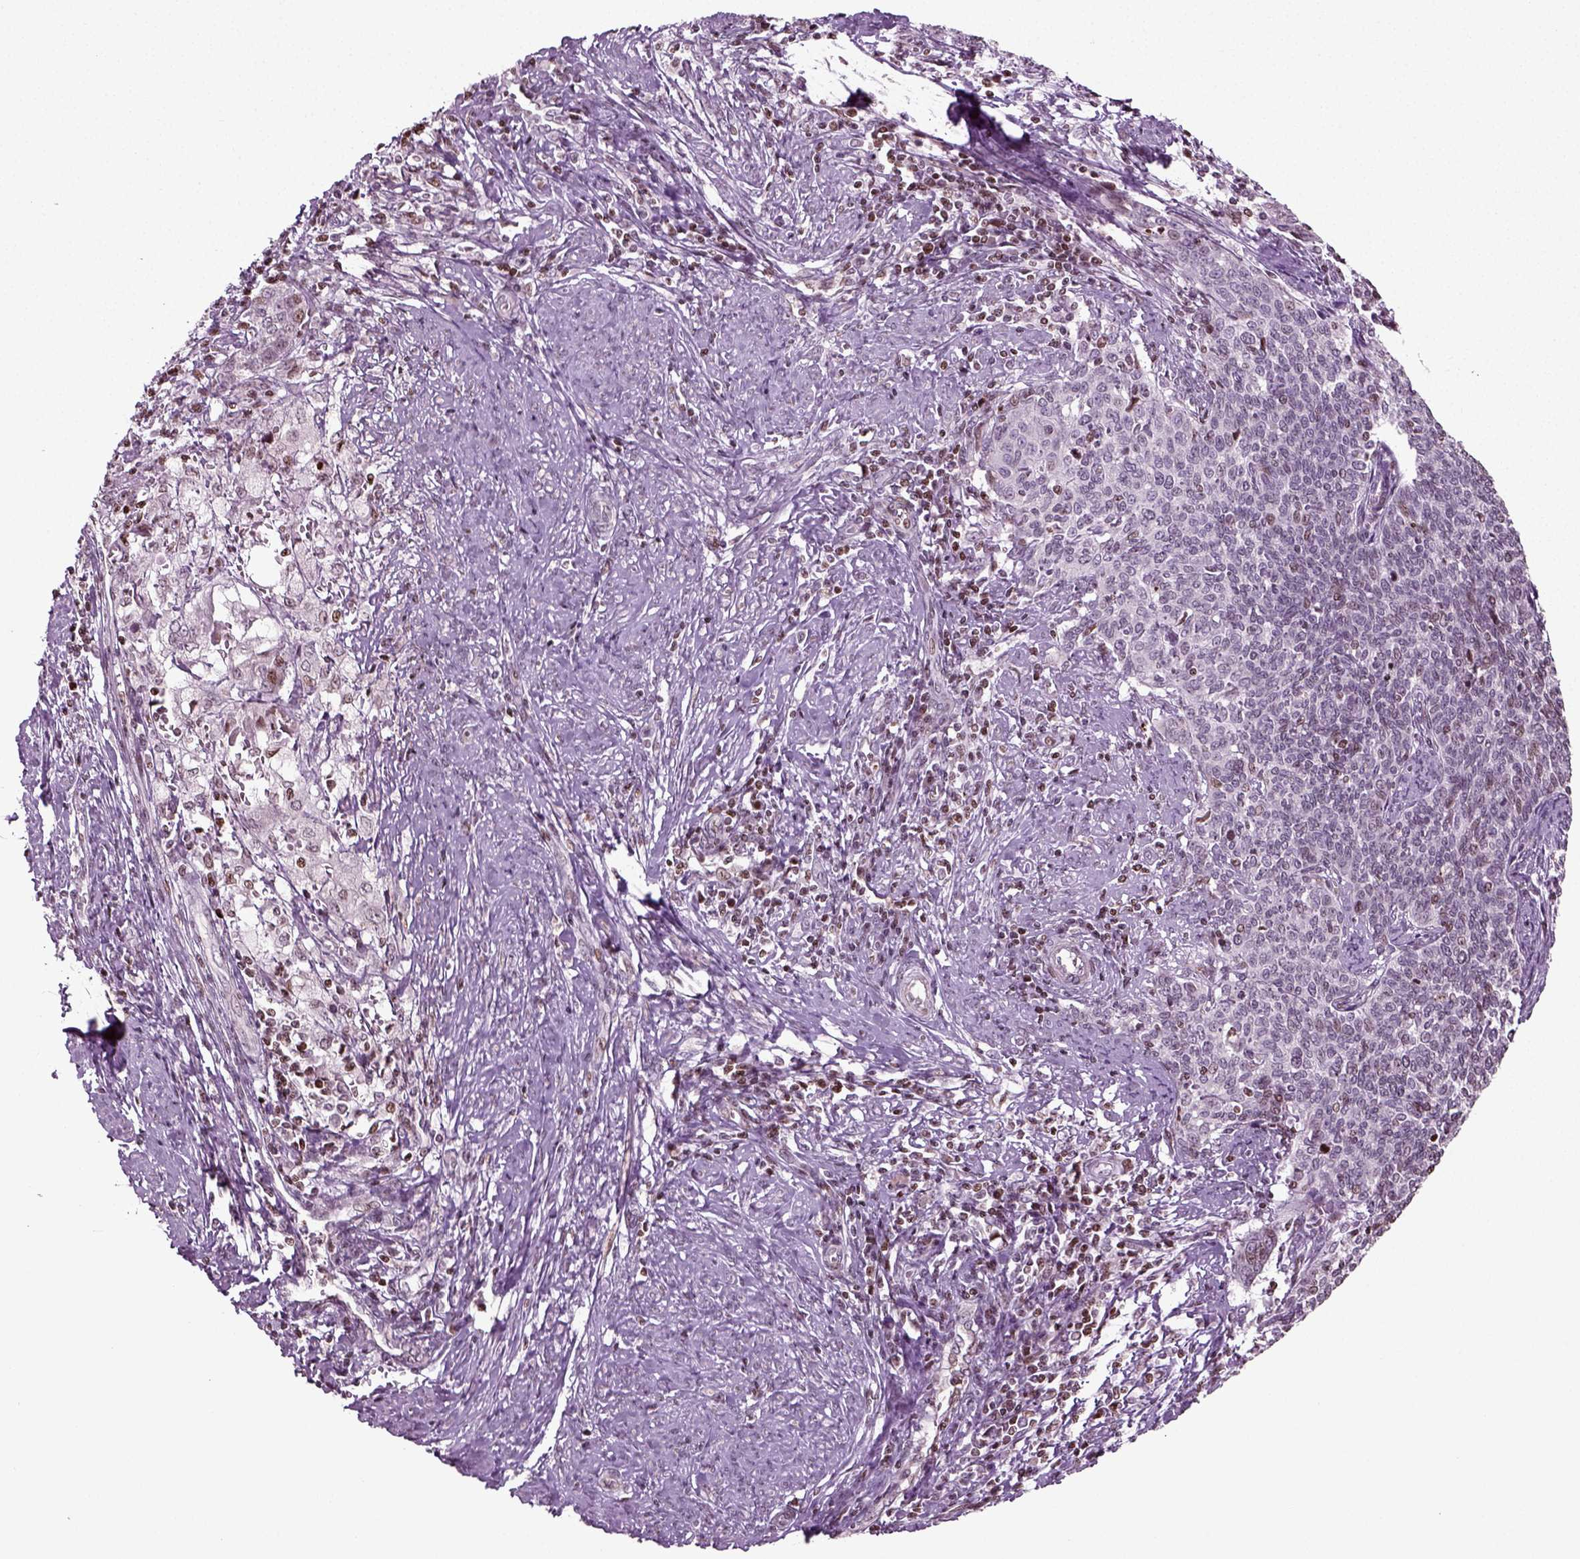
{"staining": {"intensity": "weak", "quantity": "<25%", "location": "nuclear"}, "tissue": "cervical cancer", "cell_type": "Tumor cells", "image_type": "cancer", "snomed": [{"axis": "morphology", "description": "Squamous cell carcinoma, NOS"}, {"axis": "topography", "description": "Cervix"}], "caption": "Tumor cells are negative for protein expression in human squamous cell carcinoma (cervical).", "gene": "HEYL", "patient": {"sex": "female", "age": 39}}